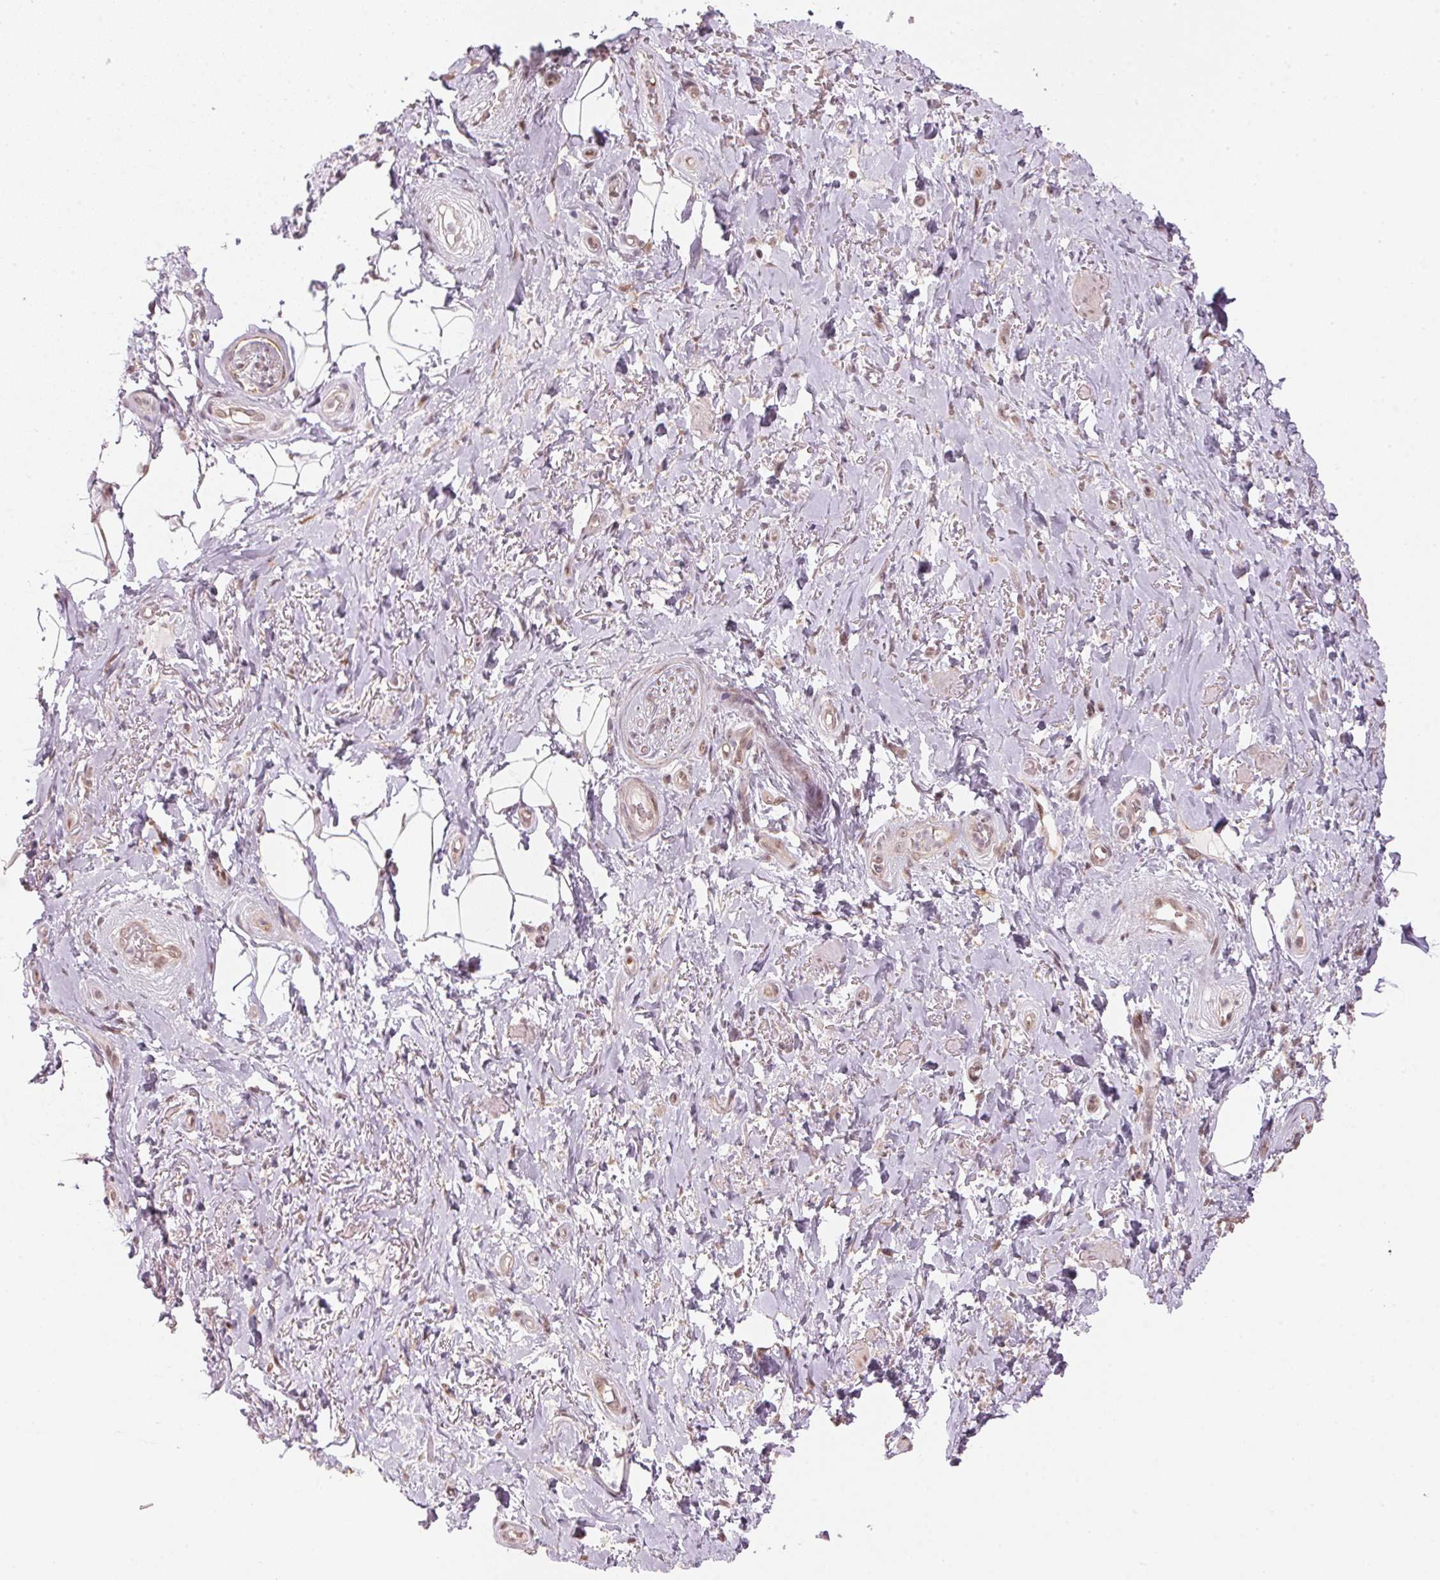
{"staining": {"intensity": "negative", "quantity": "none", "location": "none"}, "tissue": "adipose tissue", "cell_type": "Adipocytes", "image_type": "normal", "snomed": [{"axis": "morphology", "description": "Normal tissue, NOS"}, {"axis": "topography", "description": "Anal"}, {"axis": "topography", "description": "Peripheral nerve tissue"}], "caption": "Immunohistochemistry micrograph of benign adipose tissue: human adipose tissue stained with DAB displays no significant protein staining in adipocytes. The staining was performed using DAB to visualize the protein expression in brown, while the nuclei were stained in blue with hematoxylin (Magnification: 20x).", "gene": "KAT6A", "patient": {"sex": "male", "age": 53}}